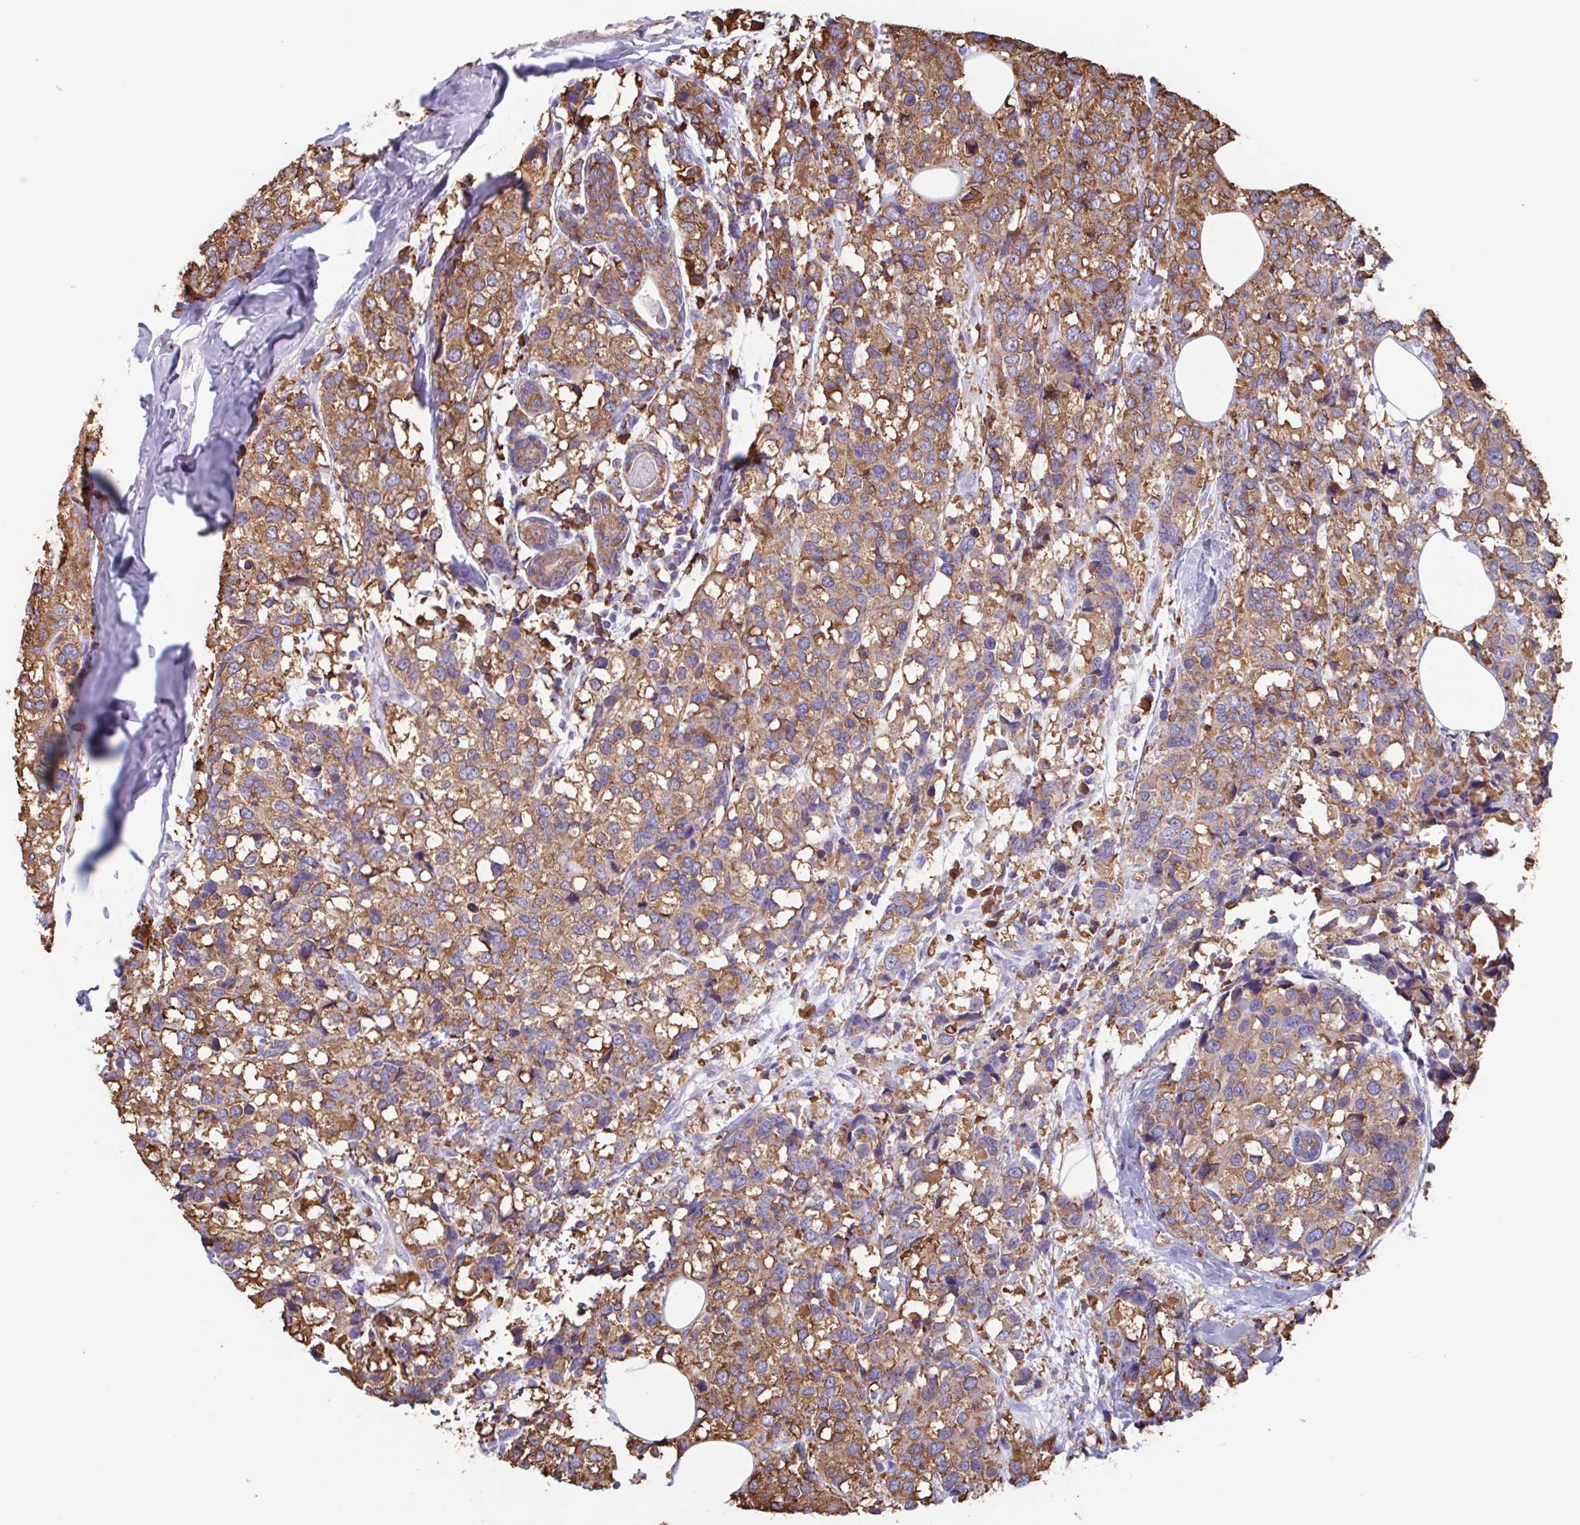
{"staining": {"intensity": "moderate", "quantity": ">75%", "location": "cytoplasmic/membranous"}, "tissue": "breast cancer", "cell_type": "Tumor cells", "image_type": "cancer", "snomed": [{"axis": "morphology", "description": "Lobular carcinoma"}, {"axis": "topography", "description": "Breast"}], "caption": "About >75% of tumor cells in human lobular carcinoma (breast) show moderate cytoplasmic/membranous protein expression as visualized by brown immunohistochemical staining.", "gene": "TPD52", "patient": {"sex": "female", "age": 59}}